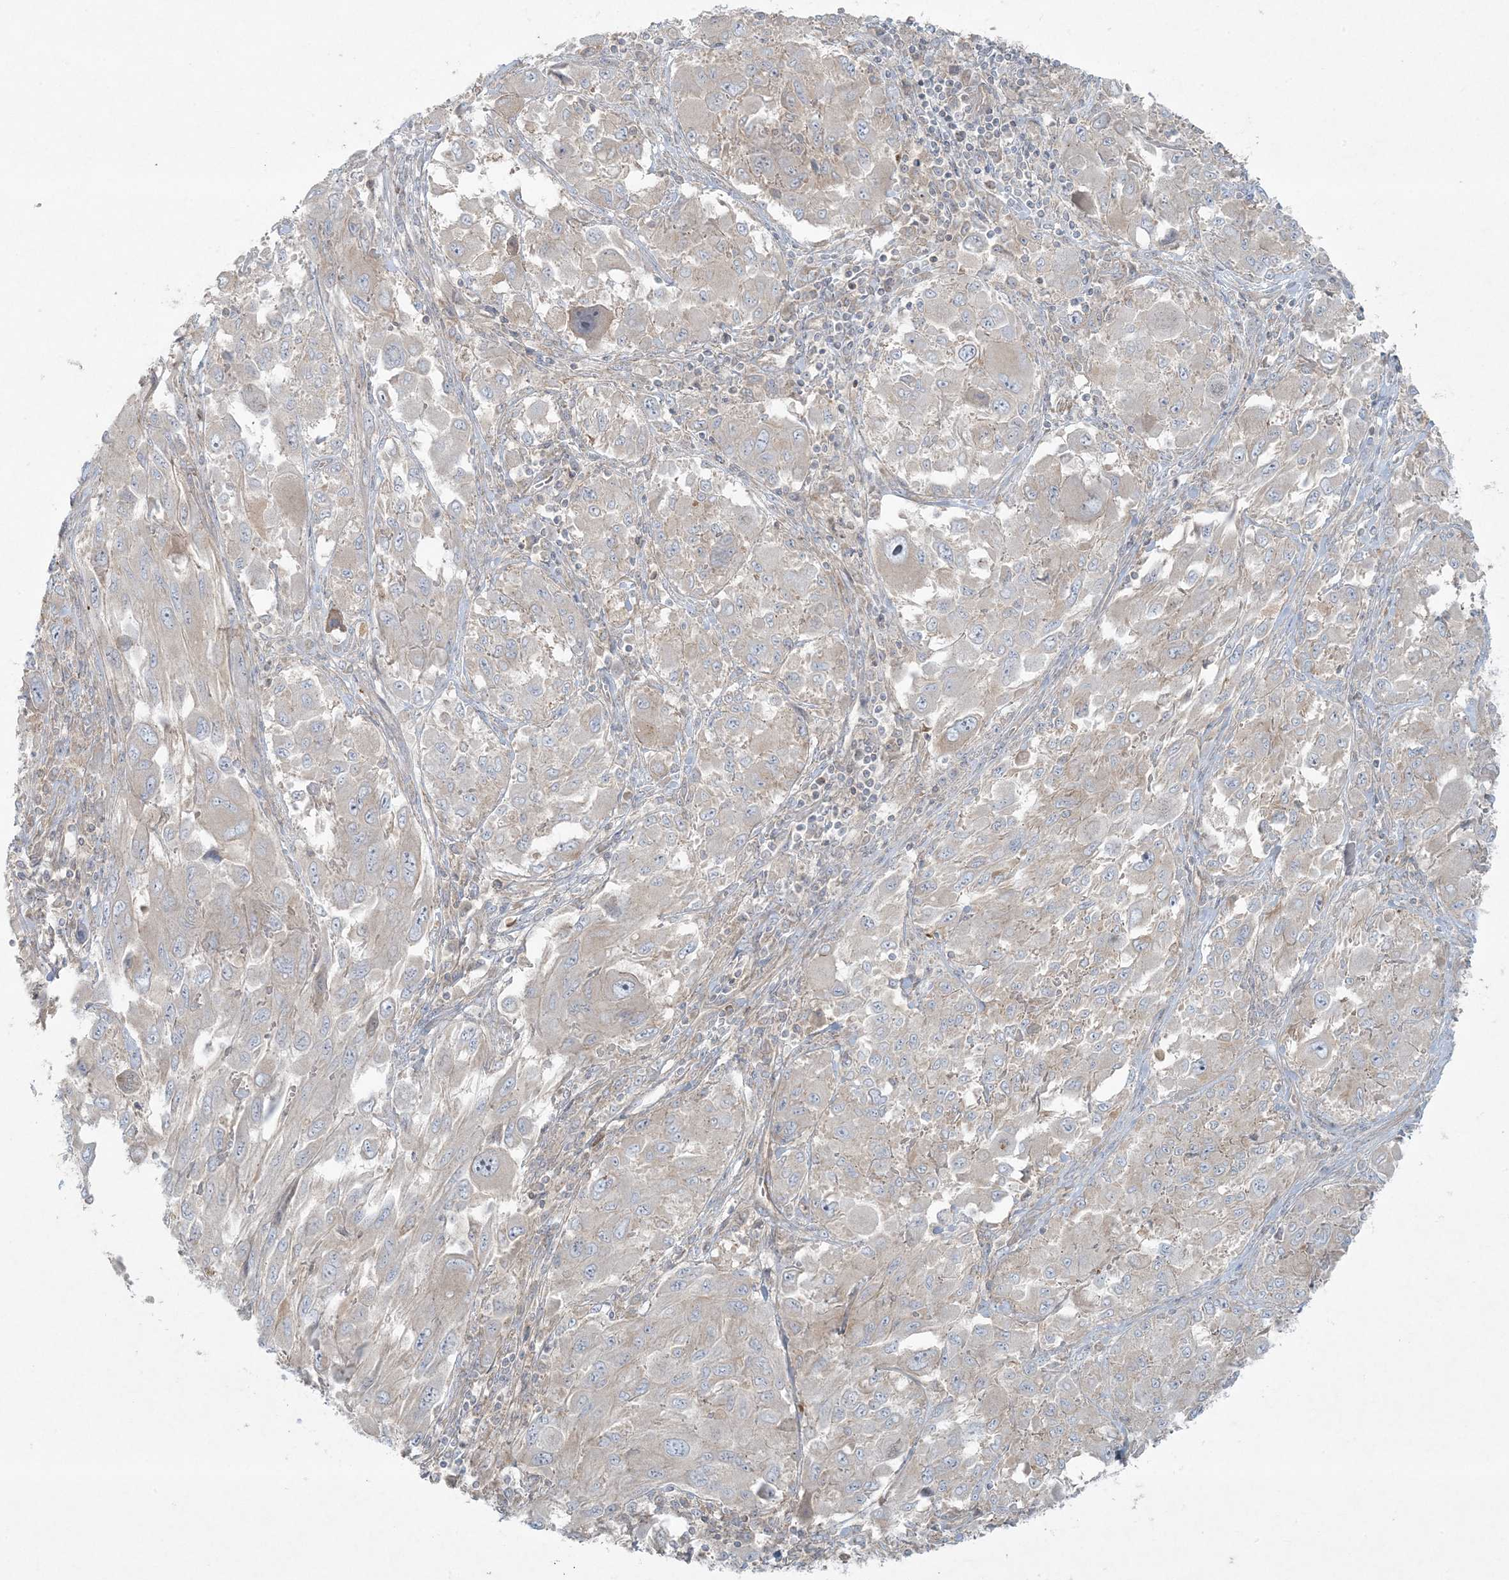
{"staining": {"intensity": "weak", "quantity": ">75%", "location": "cytoplasmic/membranous"}, "tissue": "melanoma", "cell_type": "Tumor cells", "image_type": "cancer", "snomed": [{"axis": "morphology", "description": "Malignant melanoma, NOS"}, {"axis": "topography", "description": "Skin"}], "caption": "A brown stain highlights weak cytoplasmic/membranous staining of a protein in human malignant melanoma tumor cells. (IHC, brightfield microscopy, high magnification).", "gene": "PIK3R4", "patient": {"sex": "female", "age": 91}}